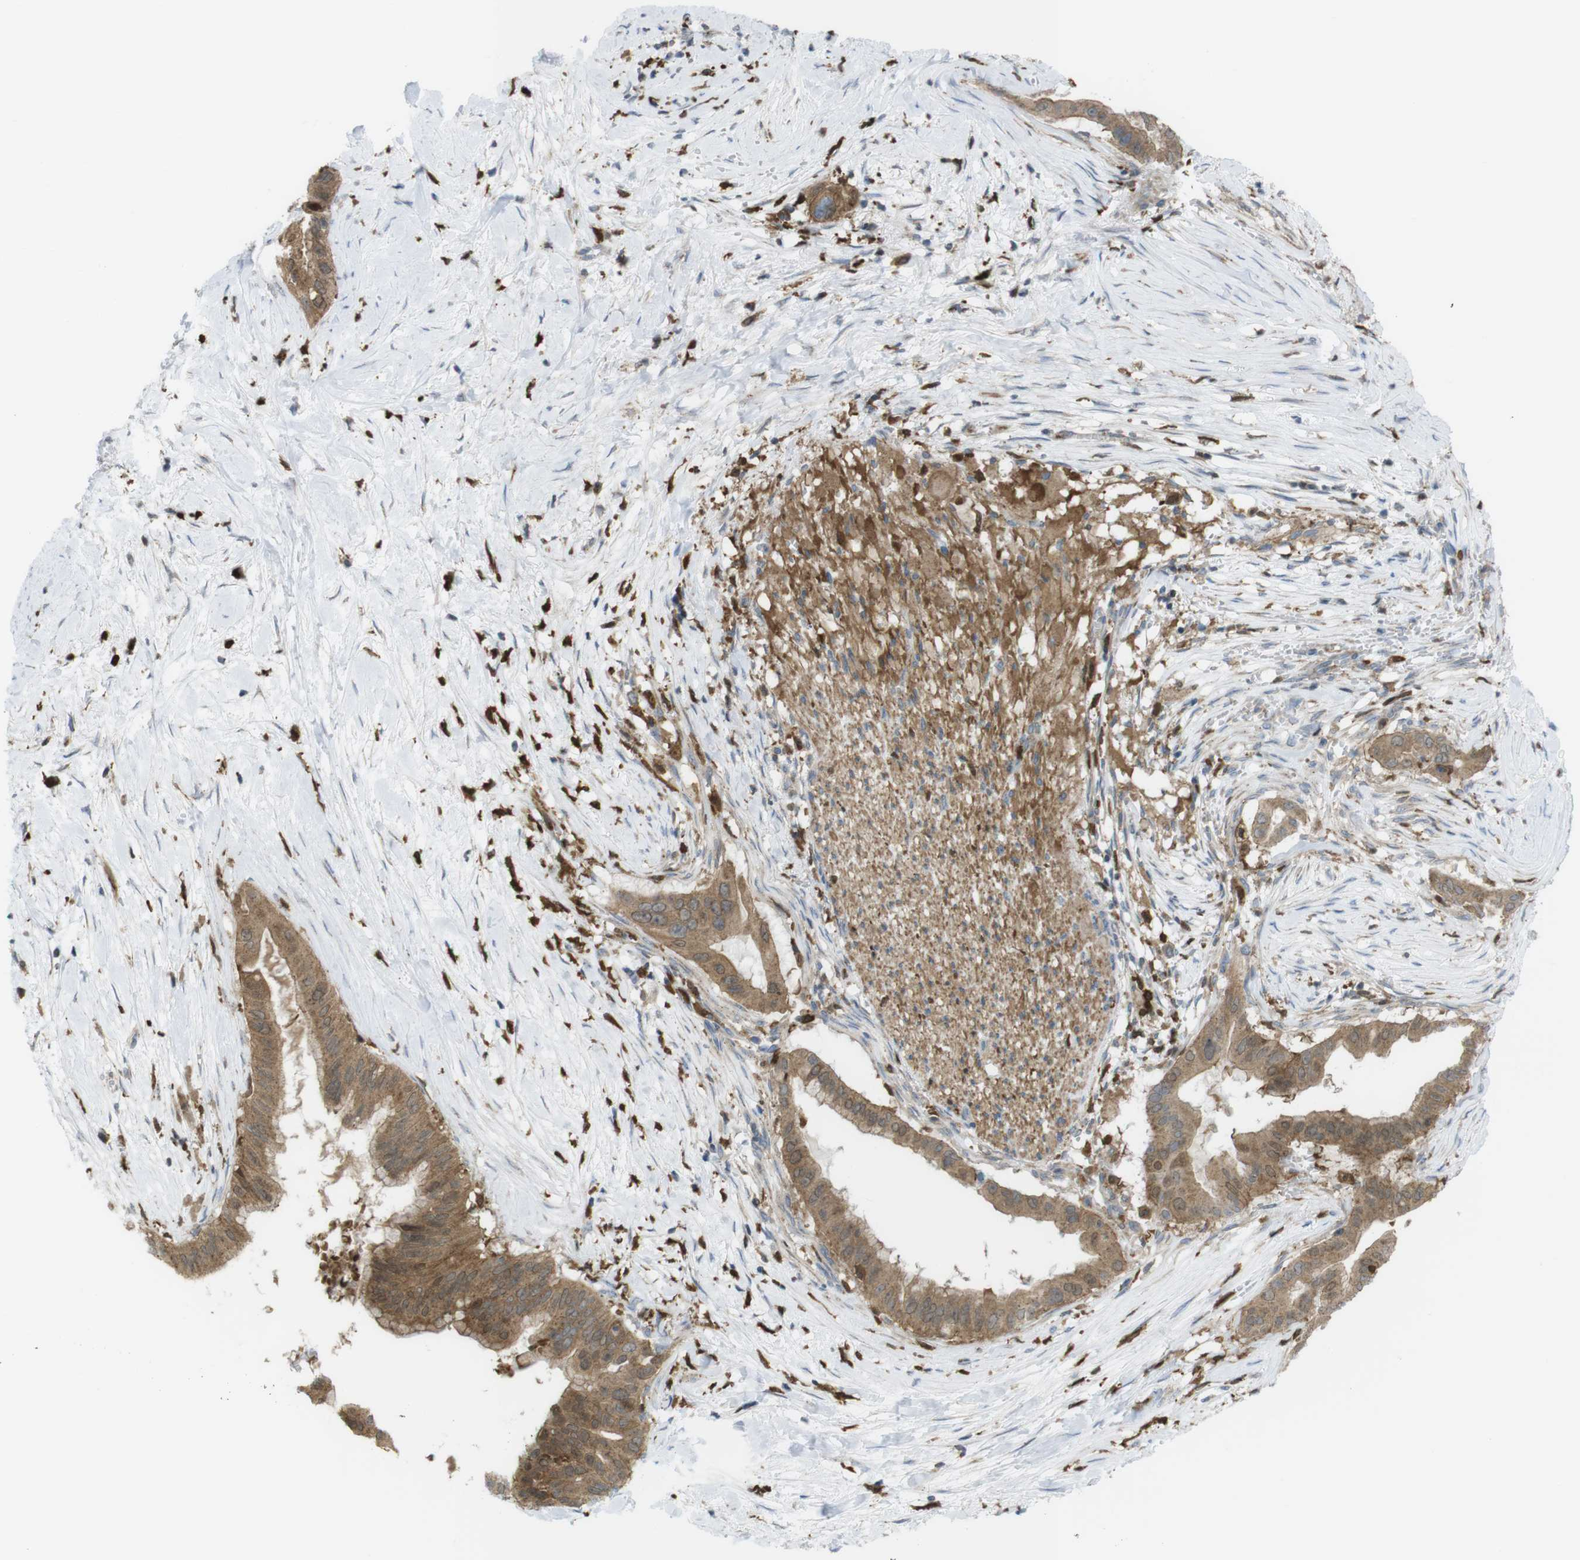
{"staining": {"intensity": "moderate", "quantity": ">75%", "location": "cytoplasmic/membranous"}, "tissue": "pancreatic cancer", "cell_type": "Tumor cells", "image_type": "cancer", "snomed": [{"axis": "morphology", "description": "Adenocarcinoma, NOS"}, {"axis": "topography", "description": "Pancreas"}], "caption": "This micrograph displays pancreatic adenocarcinoma stained with IHC to label a protein in brown. The cytoplasmic/membranous of tumor cells show moderate positivity for the protein. Nuclei are counter-stained blue.", "gene": "PRKCD", "patient": {"sex": "male", "age": 55}}